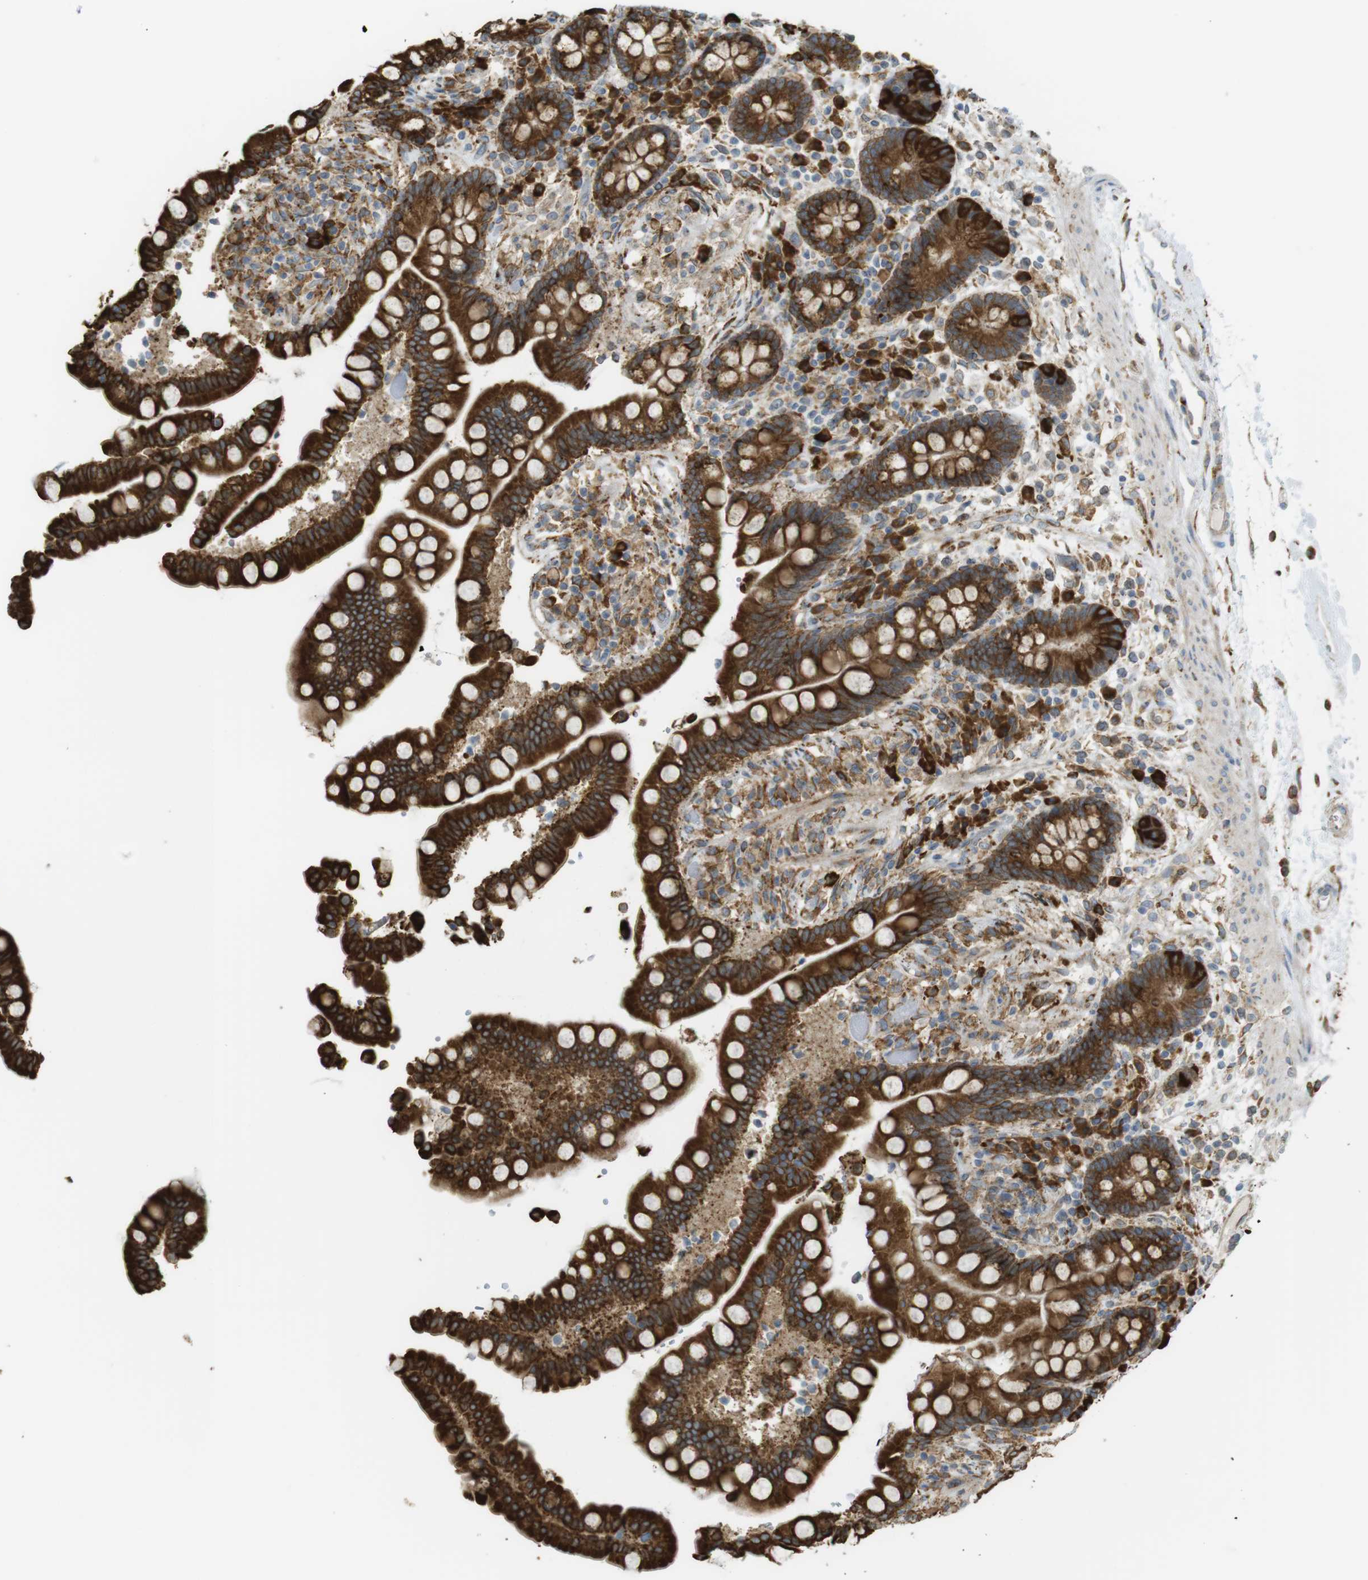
{"staining": {"intensity": "moderate", "quantity": ">75%", "location": "cytoplasmic/membranous"}, "tissue": "colon", "cell_type": "Endothelial cells", "image_type": "normal", "snomed": [{"axis": "morphology", "description": "Normal tissue, NOS"}, {"axis": "topography", "description": "Colon"}], "caption": "This image demonstrates unremarkable colon stained with immunohistochemistry (IHC) to label a protein in brown. The cytoplasmic/membranous of endothelial cells show moderate positivity for the protein. Nuclei are counter-stained blue.", "gene": "MBOAT2", "patient": {"sex": "male", "age": 73}}